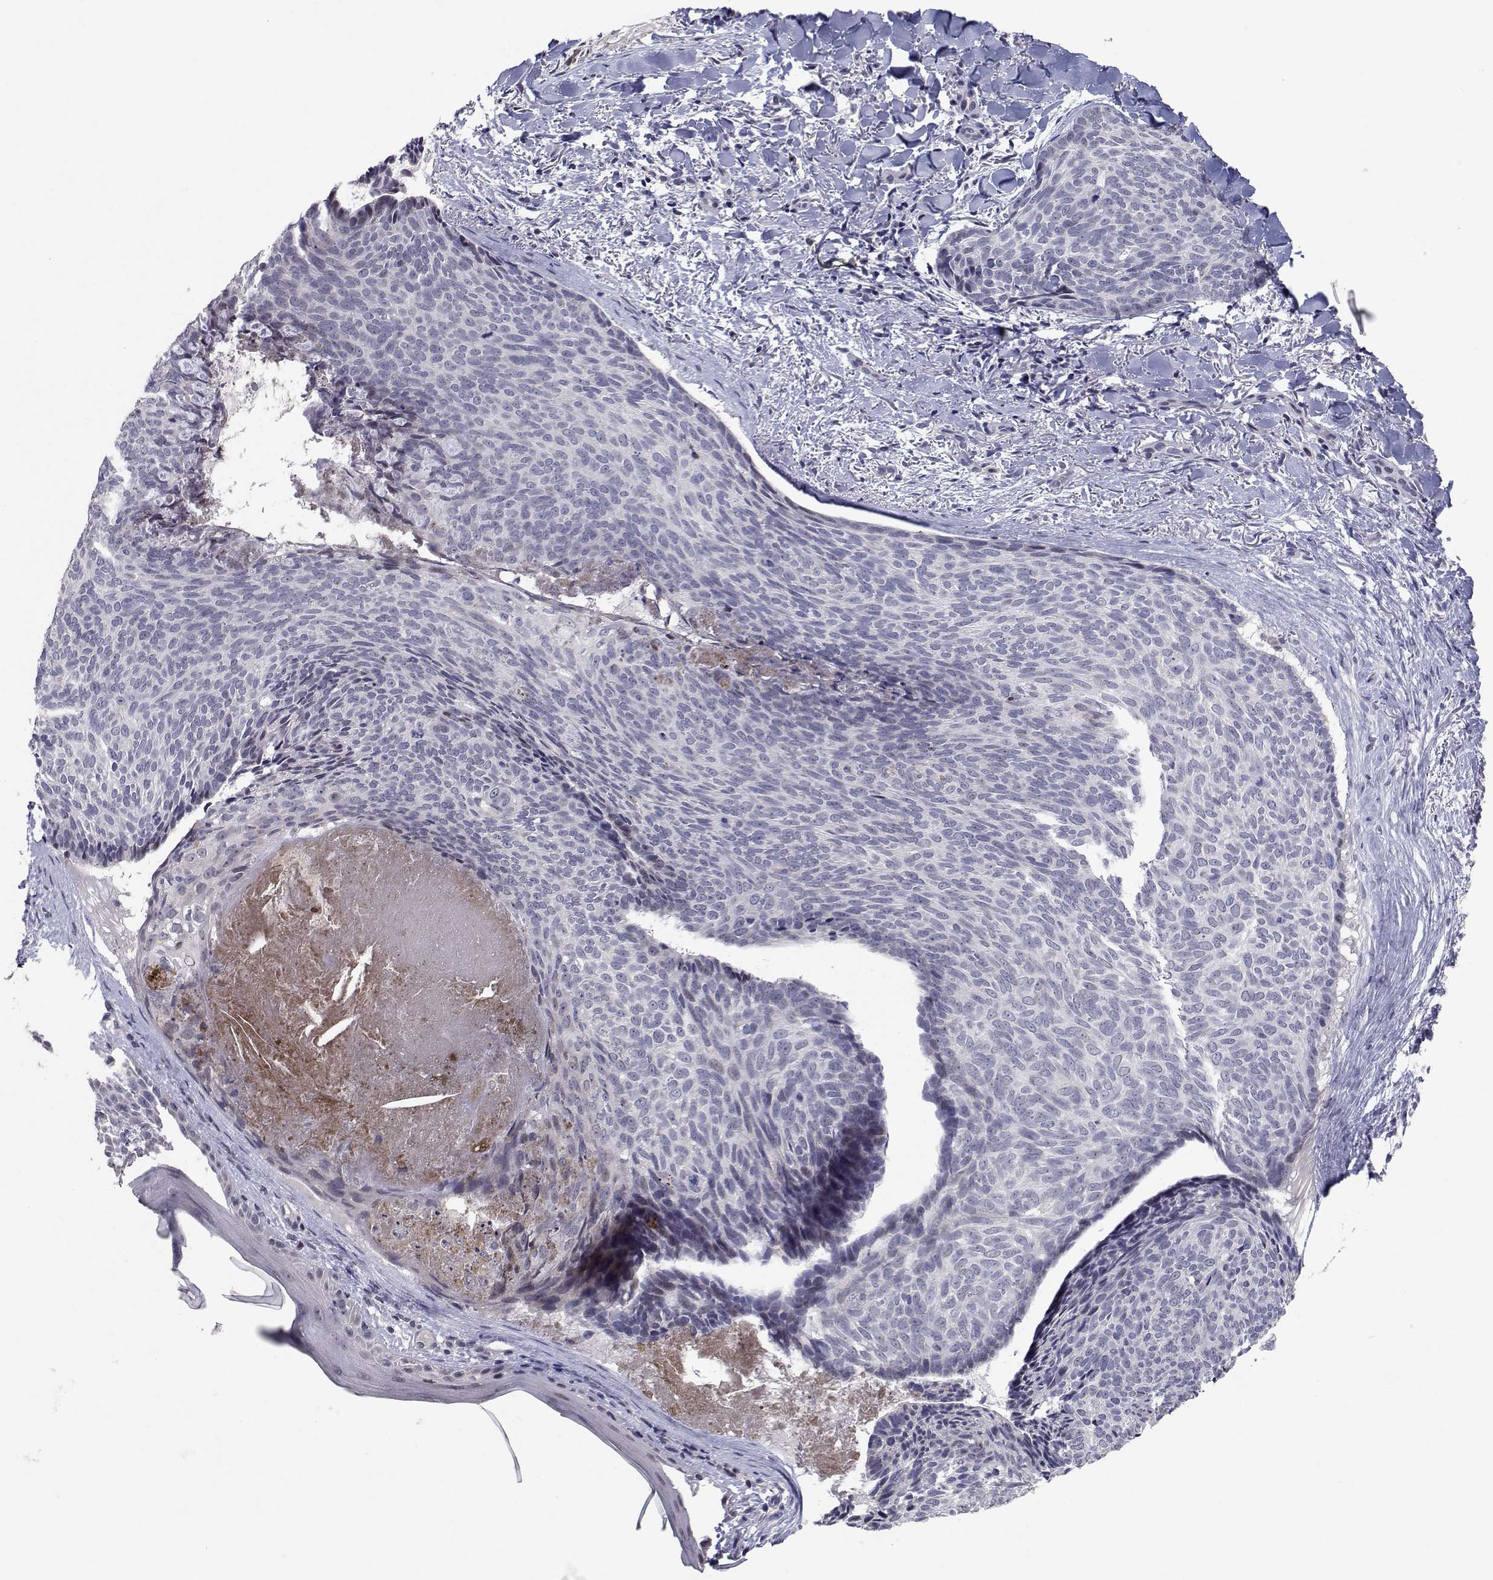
{"staining": {"intensity": "negative", "quantity": "none", "location": "none"}, "tissue": "skin cancer", "cell_type": "Tumor cells", "image_type": "cancer", "snomed": [{"axis": "morphology", "description": "Basal cell carcinoma"}, {"axis": "topography", "description": "Skin"}], "caption": "IHC of human skin basal cell carcinoma exhibits no expression in tumor cells.", "gene": "RBPJL", "patient": {"sex": "female", "age": 82}}